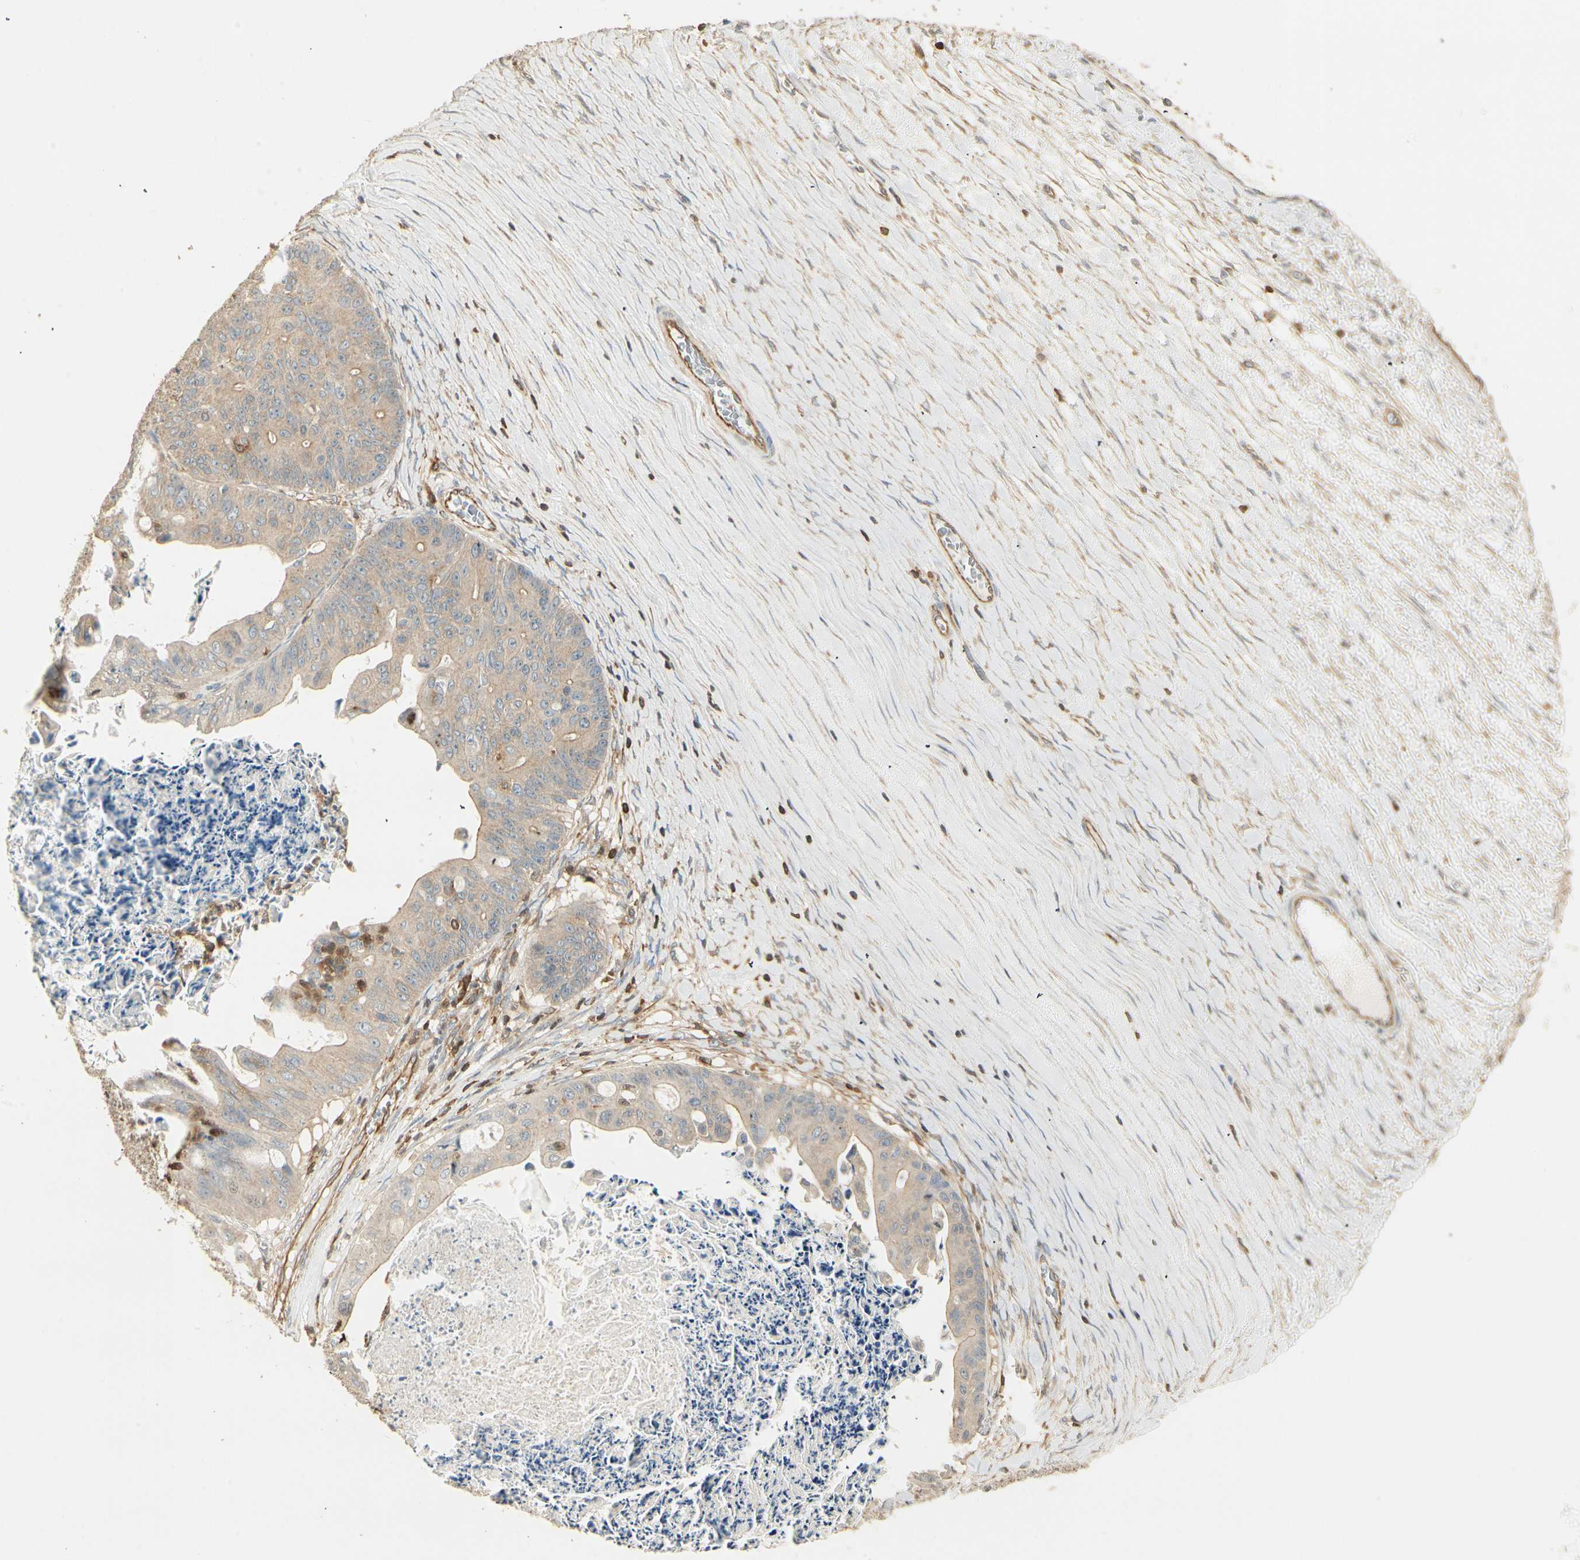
{"staining": {"intensity": "weak", "quantity": ">75%", "location": "cytoplasmic/membranous"}, "tissue": "ovarian cancer", "cell_type": "Tumor cells", "image_type": "cancer", "snomed": [{"axis": "morphology", "description": "Cystadenocarcinoma, mucinous, NOS"}, {"axis": "topography", "description": "Ovary"}], "caption": "Tumor cells demonstrate weak cytoplasmic/membranous staining in approximately >75% of cells in mucinous cystadenocarcinoma (ovarian). Nuclei are stained in blue.", "gene": "CRLF3", "patient": {"sex": "female", "age": 37}}